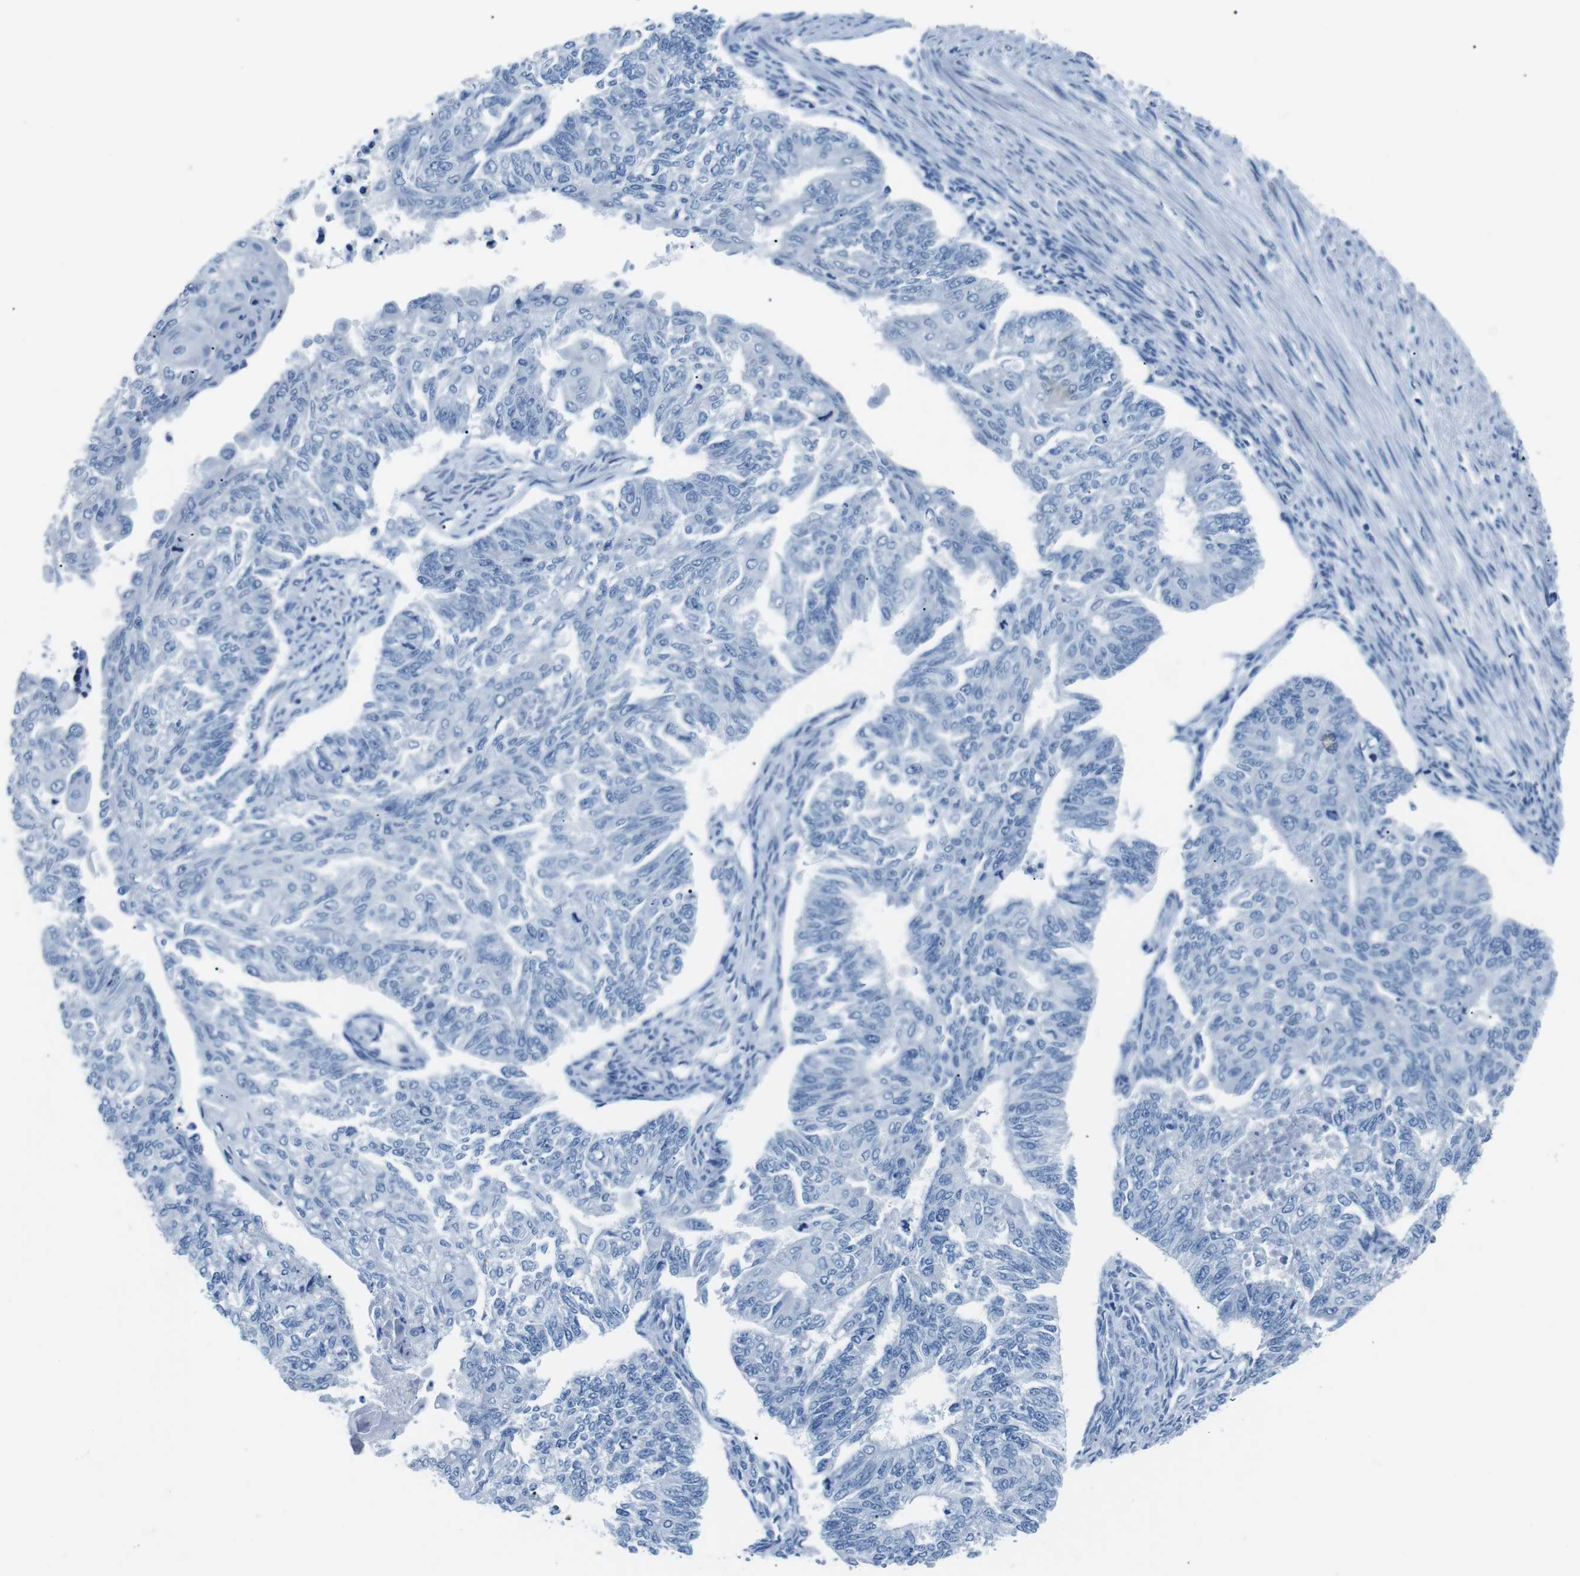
{"staining": {"intensity": "negative", "quantity": "none", "location": "none"}, "tissue": "endometrial cancer", "cell_type": "Tumor cells", "image_type": "cancer", "snomed": [{"axis": "morphology", "description": "Adenocarcinoma, NOS"}, {"axis": "topography", "description": "Endometrium"}], "caption": "Immunohistochemistry (IHC) of human endometrial adenocarcinoma shows no staining in tumor cells.", "gene": "MUC2", "patient": {"sex": "female", "age": 32}}